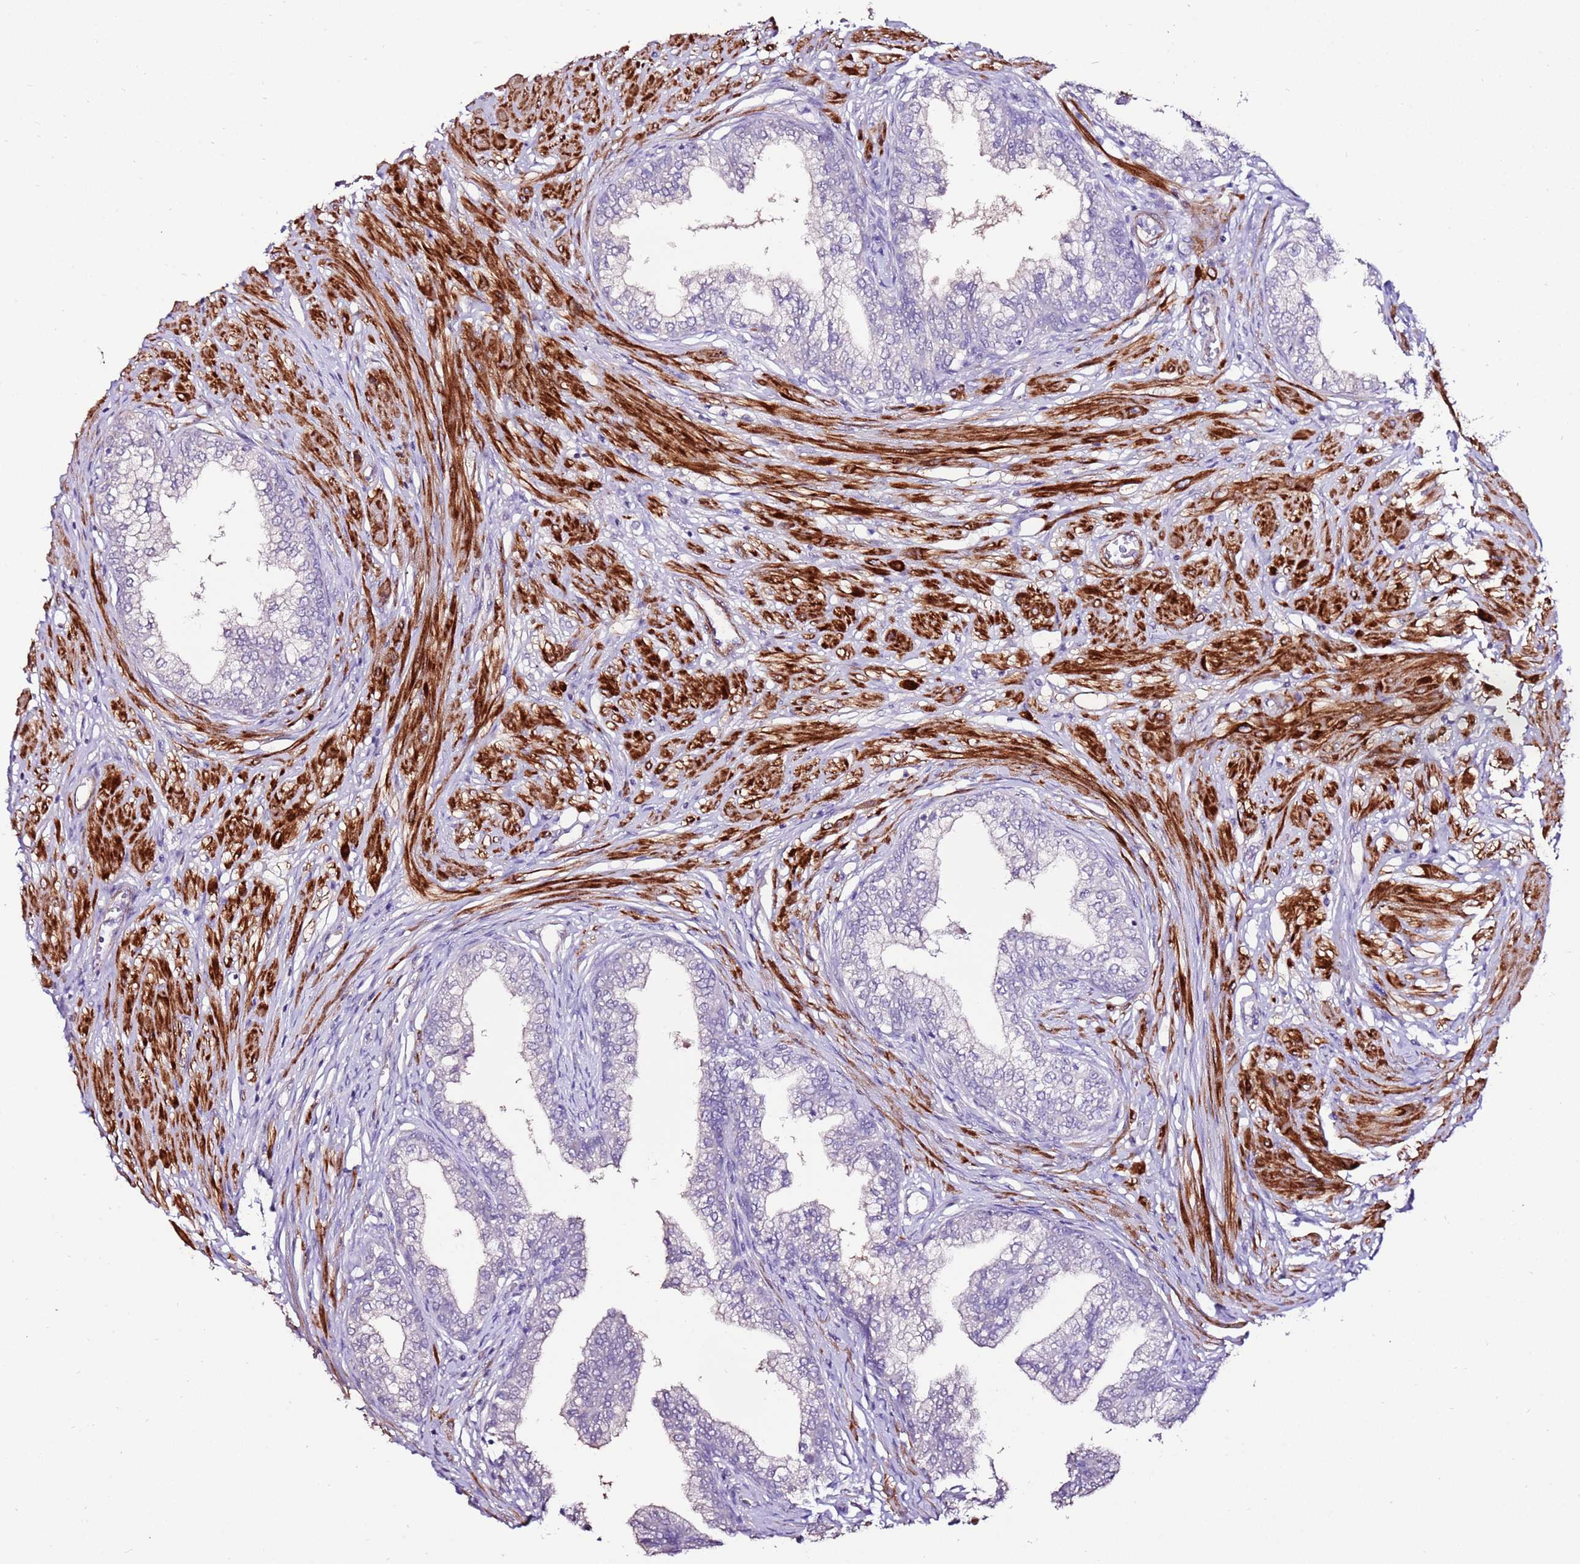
{"staining": {"intensity": "negative", "quantity": "none", "location": "none"}, "tissue": "prostate", "cell_type": "Glandular cells", "image_type": "normal", "snomed": [{"axis": "morphology", "description": "Normal tissue, NOS"}, {"axis": "morphology", "description": "Urothelial carcinoma, Low grade"}, {"axis": "topography", "description": "Urinary bladder"}, {"axis": "topography", "description": "Prostate"}], "caption": "This is an immunohistochemistry (IHC) photomicrograph of benign prostate. There is no positivity in glandular cells.", "gene": "ART5", "patient": {"sex": "male", "age": 60}}